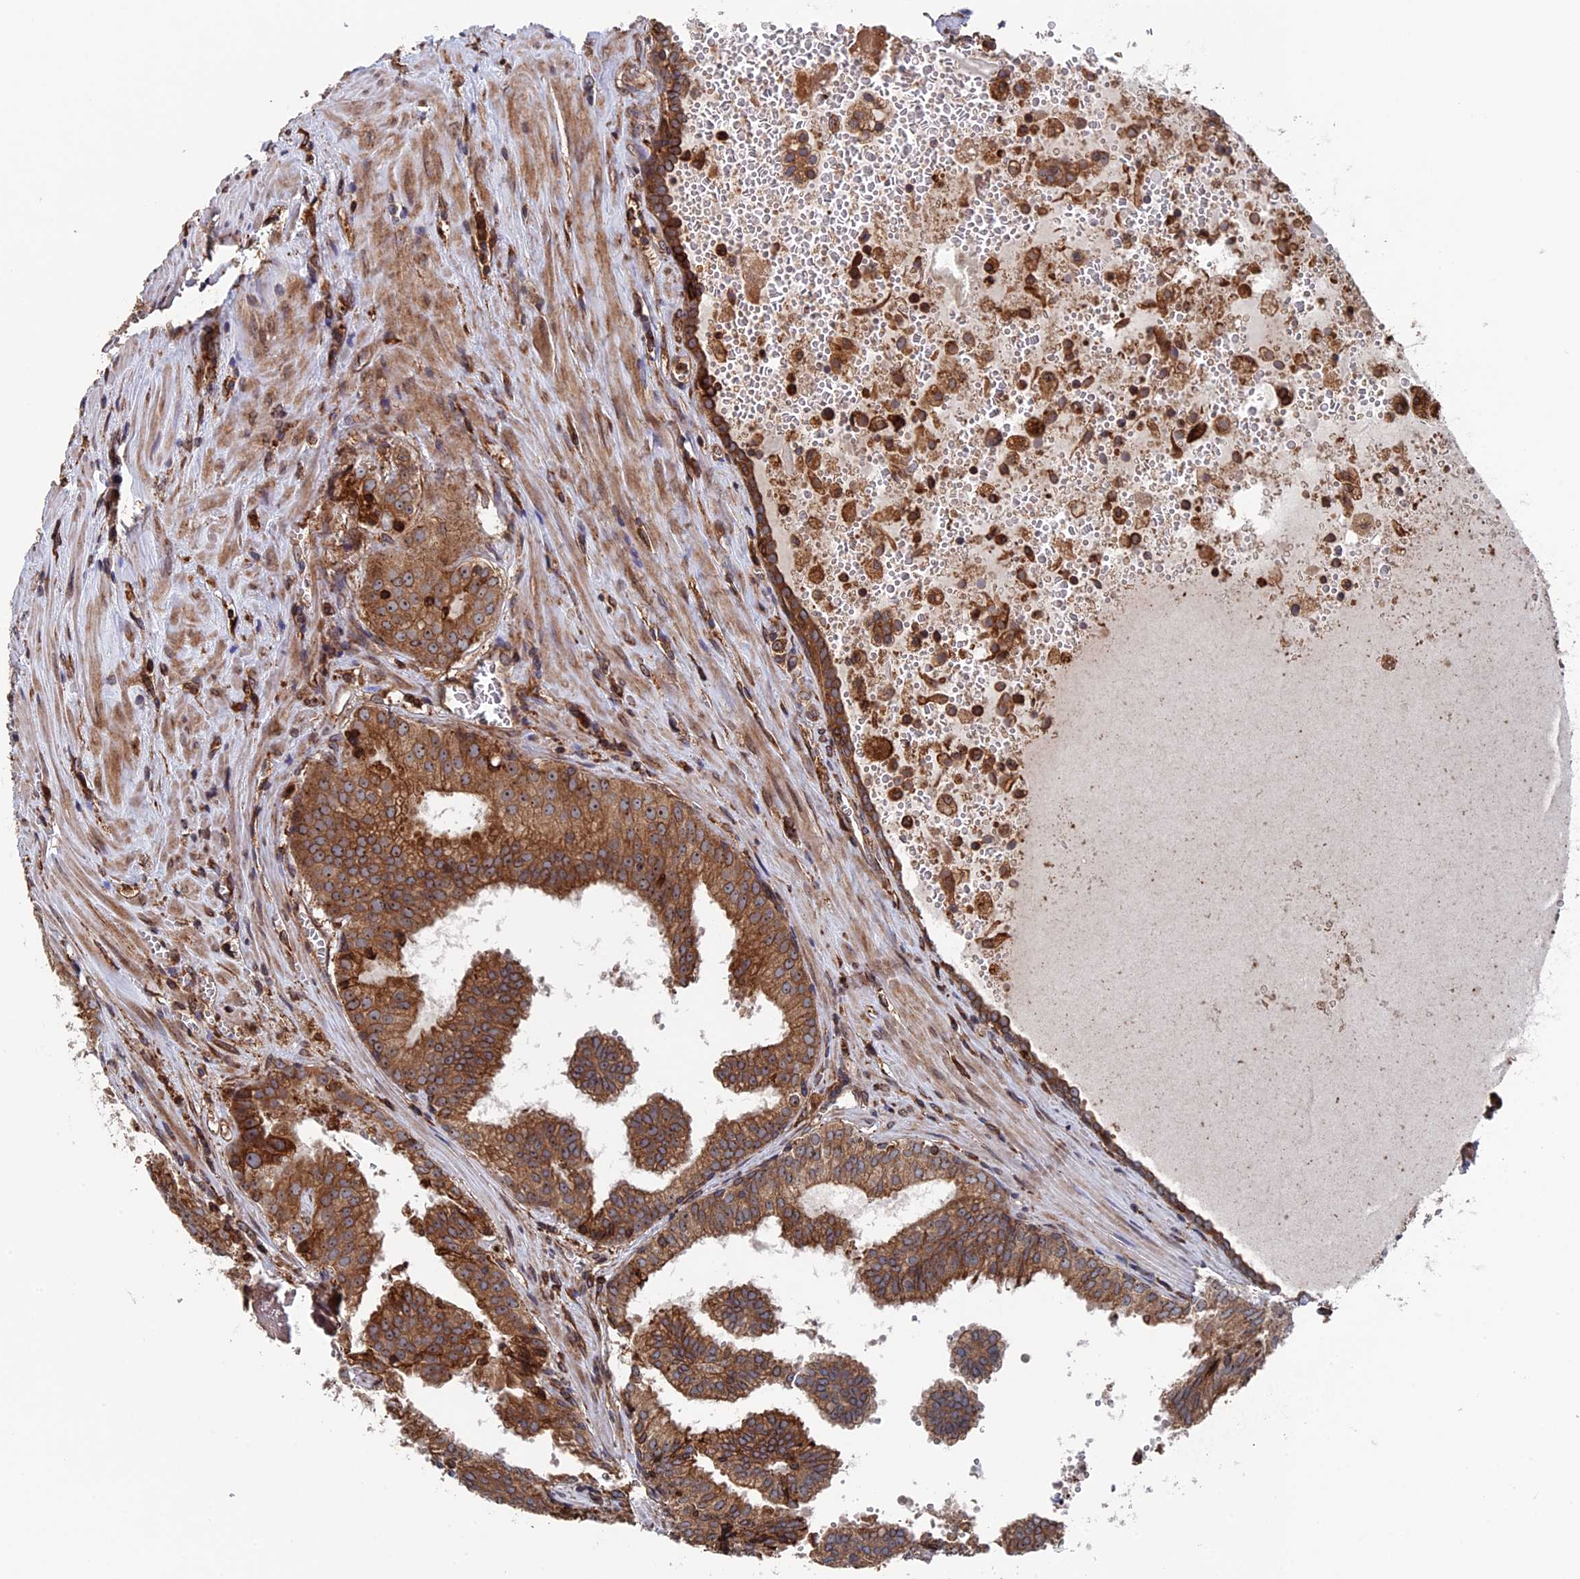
{"staining": {"intensity": "strong", "quantity": ">75%", "location": "cytoplasmic/membranous"}, "tissue": "prostate cancer", "cell_type": "Tumor cells", "image_type": "cancer", "snomed": [{"axis": "morphology", "description": "Adenocarcinoma, High grade"}, {"axis": "topography", "description": "Prostate"}], "caption": "Protein staining exhibits strong cytoplasmic/membranous expression in approximately >75% of tumor cells in prostate high-grade adenocarcinoma.", "gene": "RPUSD1", "patient": {"sex": "male", "age": 68}}